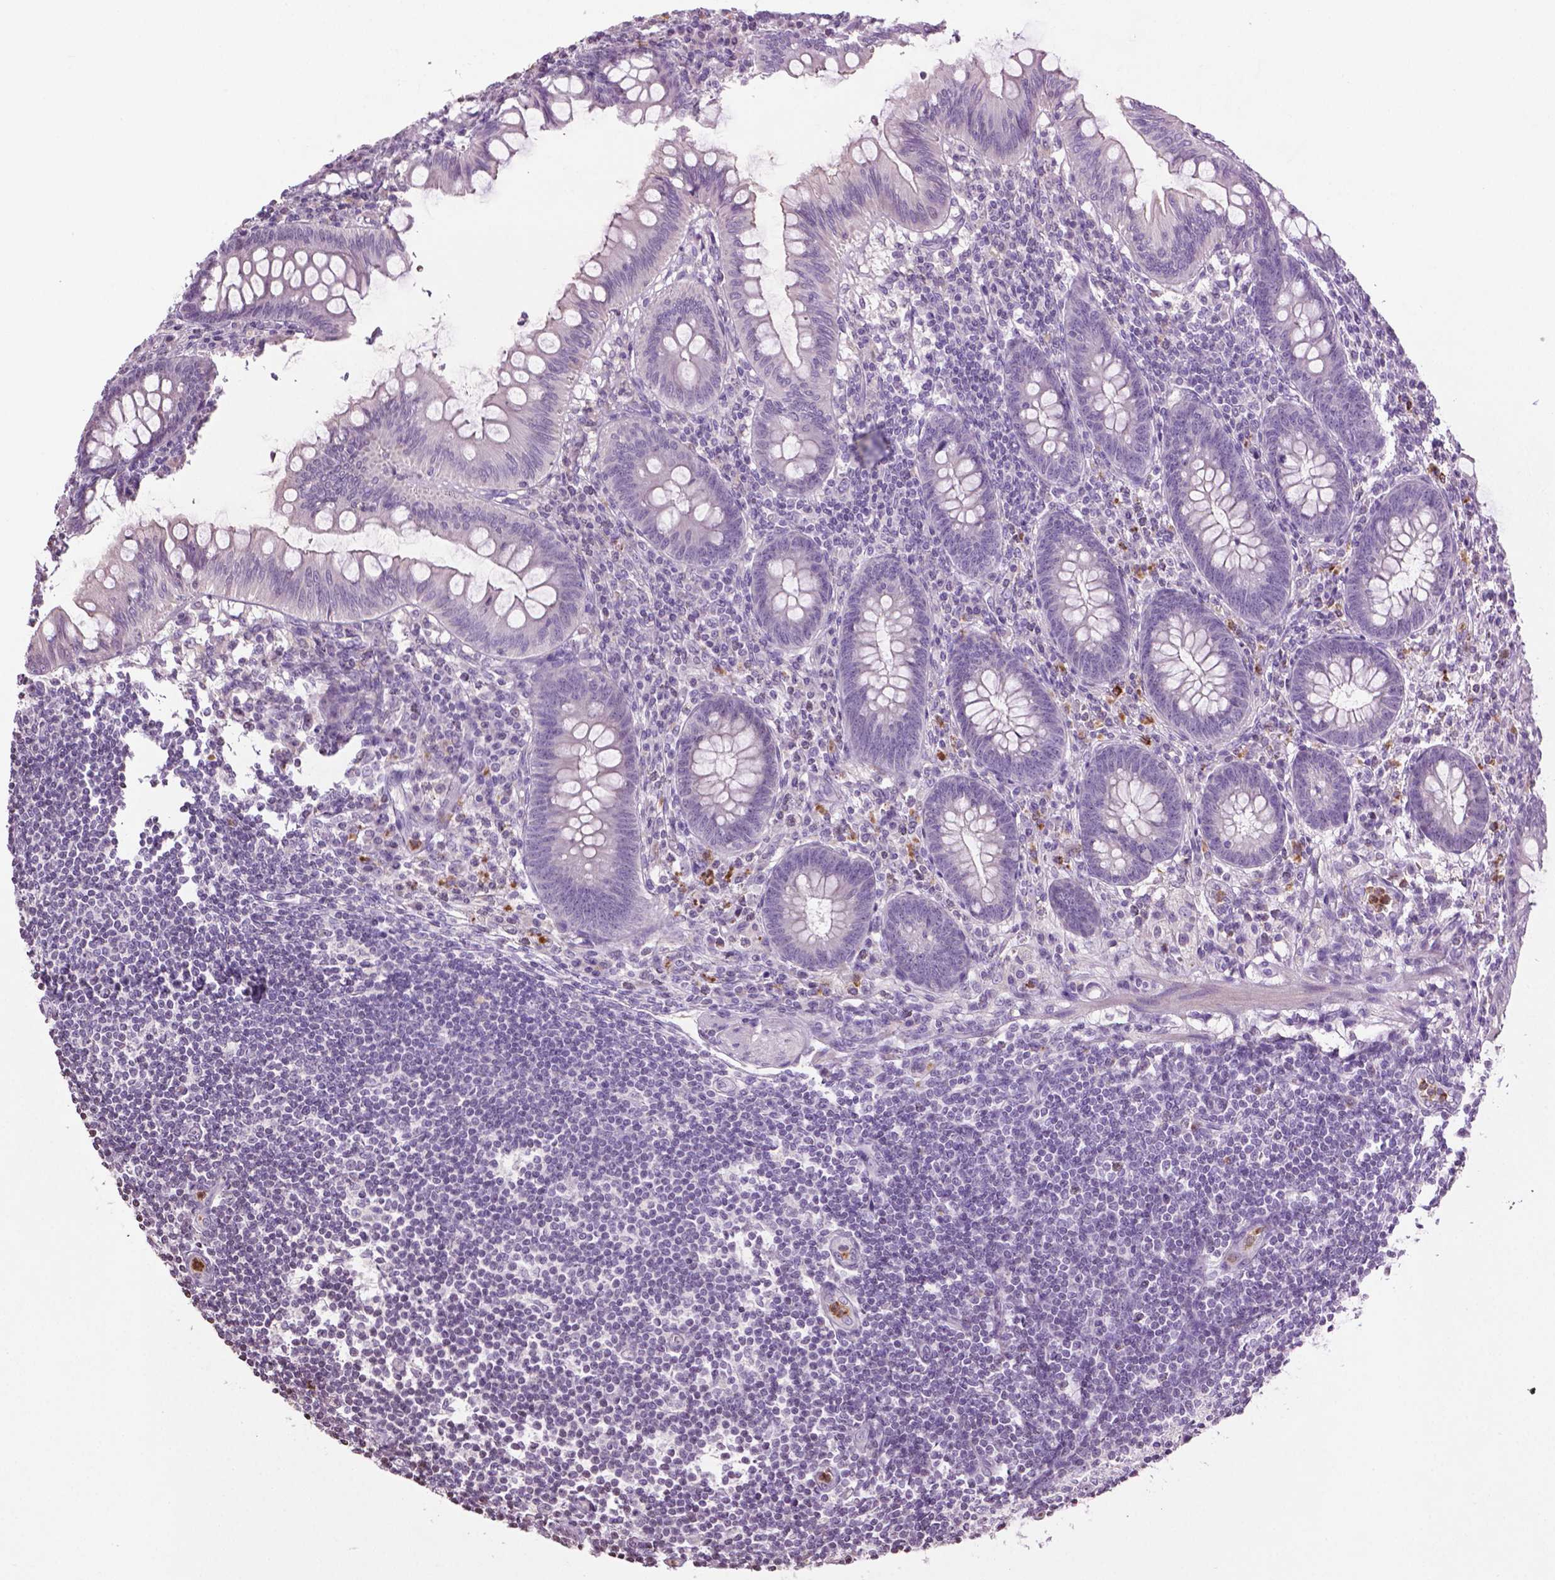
{"staining": {"intensity": "negative", "quantity": "none", "location": "none"}, "tissue": "appendix", "cell_type": "Glandular cells", "image_type": "normal", "snomed": [{"axis": "morphology", "description": "Normal tissue, NOS"}, {"axis": "topography", "description": "Appendix"}], "caption": "Glandular cells show no significant staining in benign appendix. (Immunohistochemistry (ihc), brightfield microscopy, high magnification).", "gene": "NTNG2", "patient": {"sex": "female", "age": 57}}